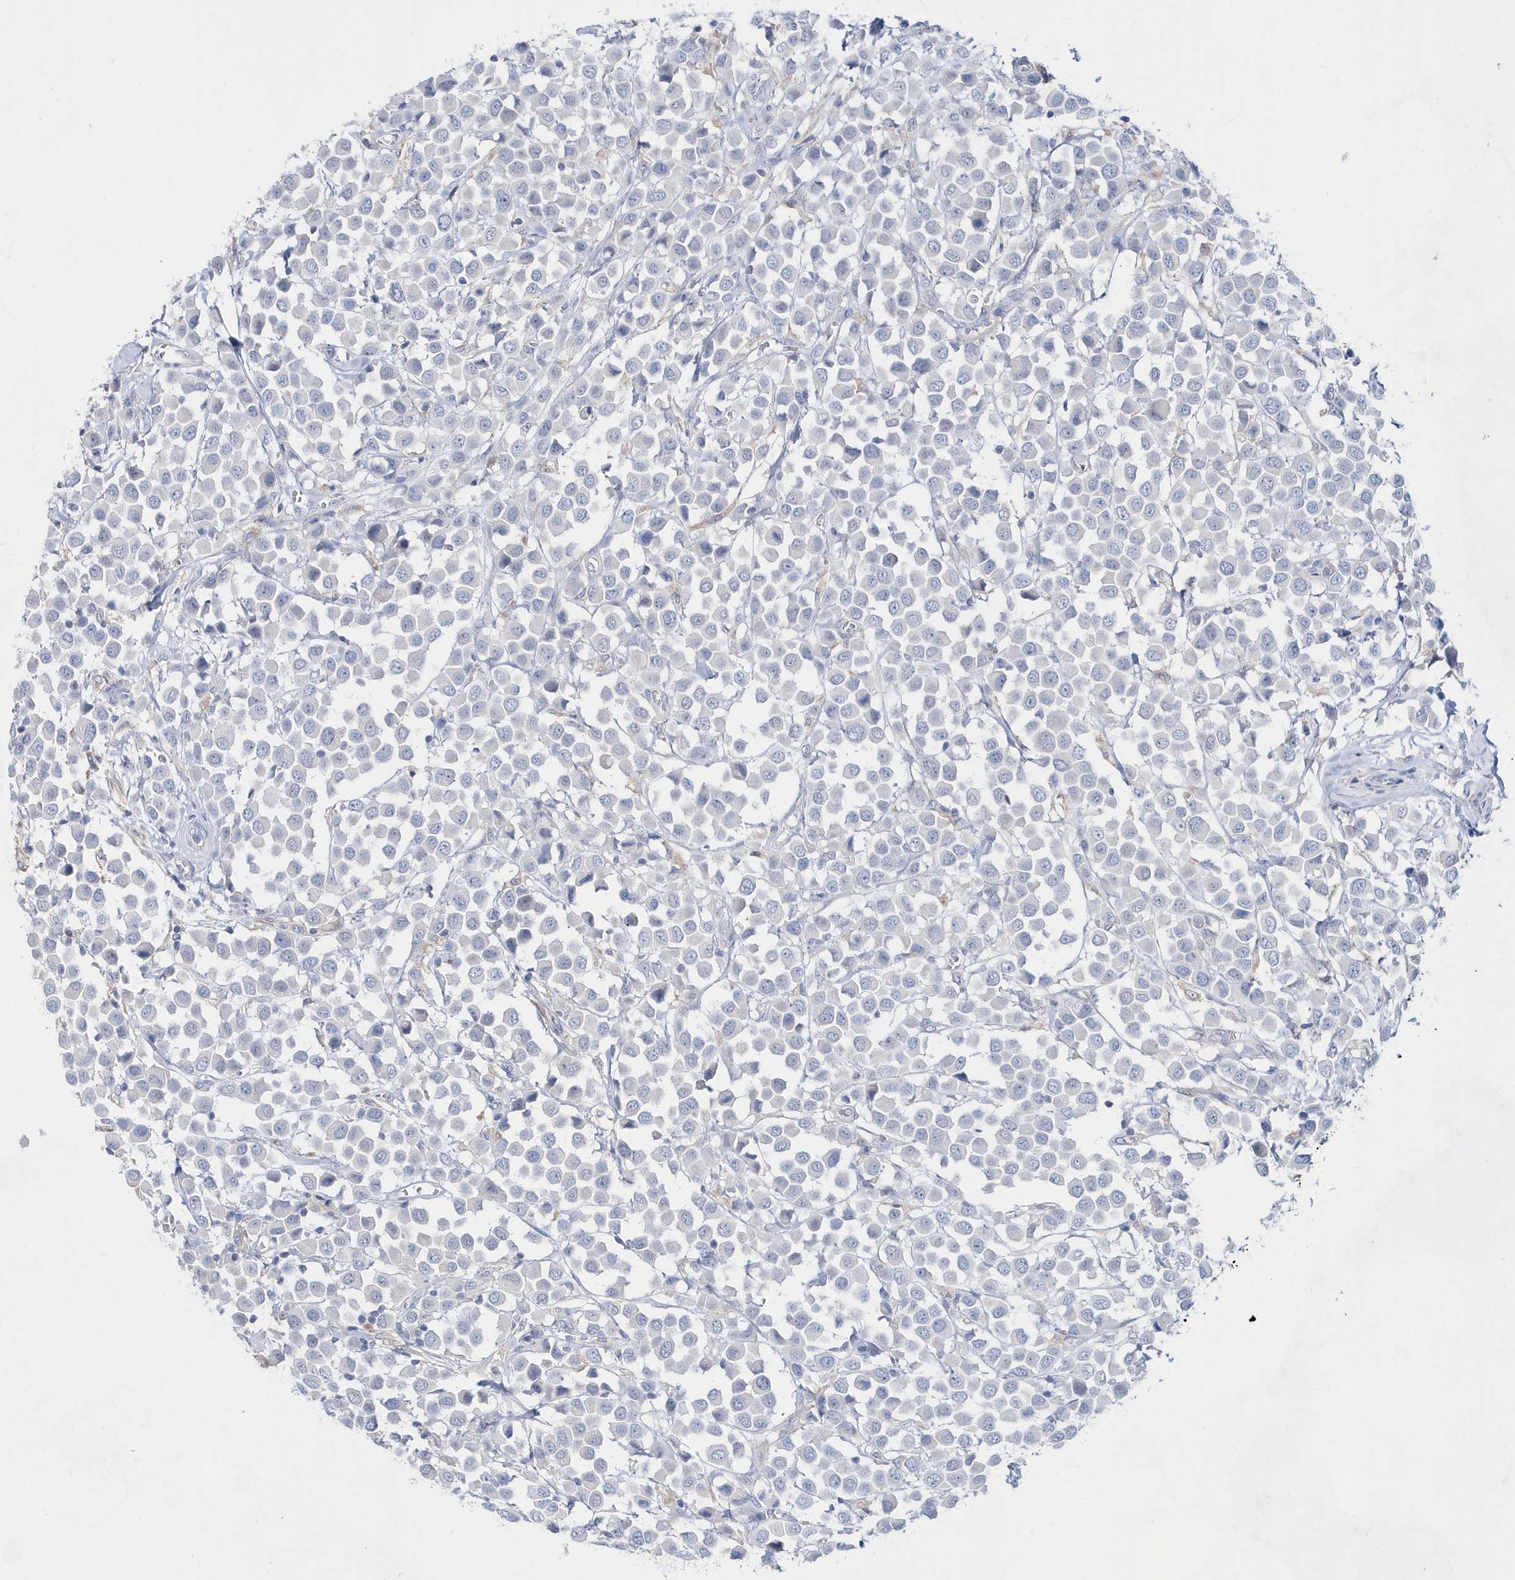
{"staining": {"intensity": "negative", "quantity": "none", "location": "none"}, "tissue": "breast cancer", "cell_type": "Tumor cells", "image_type": "cancer", "snomed": [{"axis": "morphology", "description": "Duct carcinoma"}, {"axis": "topography", "description": "Breast"}], "caption": "Immunohistochemical staining of infiltrating ductal carcinoma (breast) reveals no significant positivity in tumor cells. (DAB (3,3'-diaminobenzidine) IHC visualized using brightfield microscopy, high magnification).", "gene": "BDH2", "patient": {"sex": "female", "age": 61}}